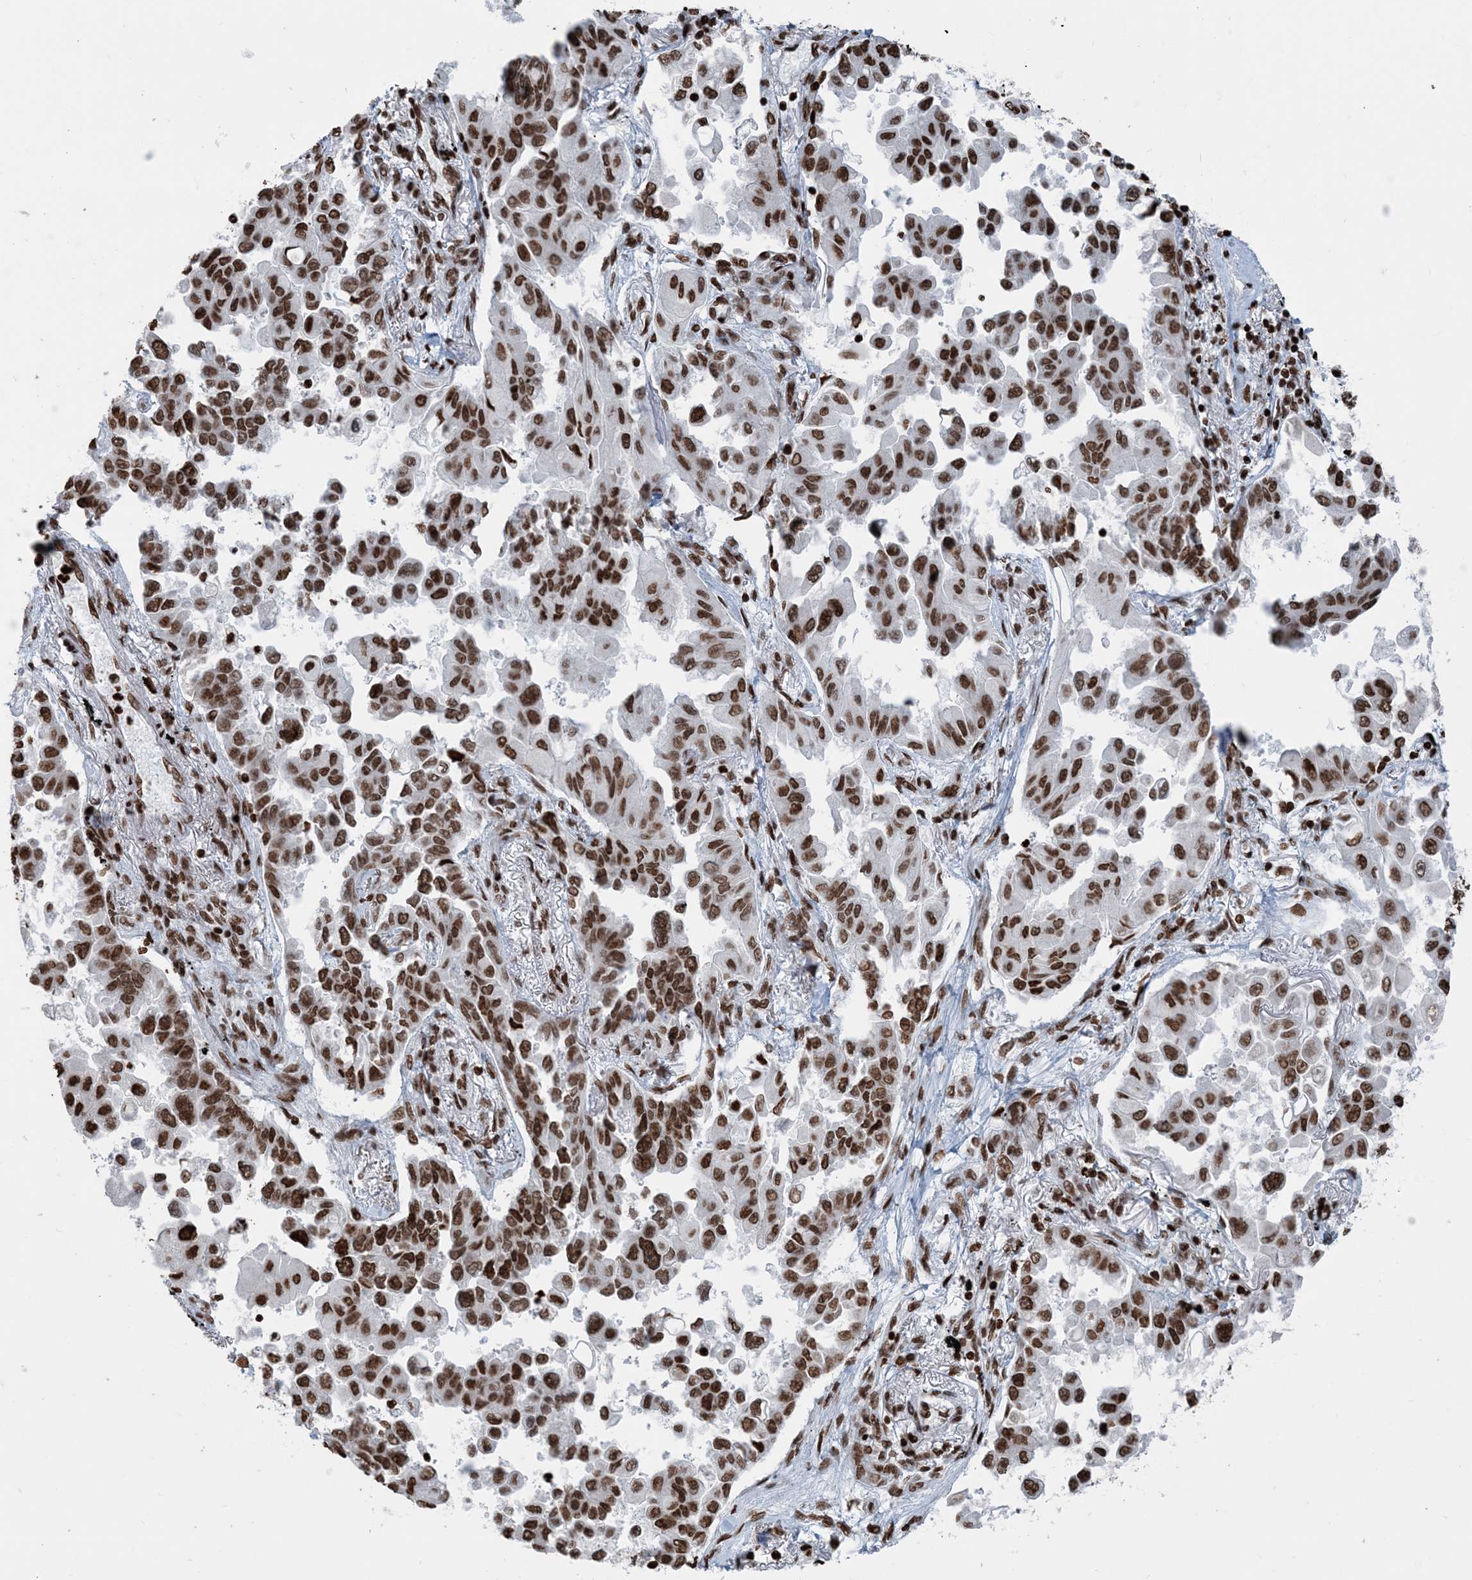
{"staining": {"intensity": "strong", "quantity": ">75%", "location": "nuclear"}, "tissue": "lung cancer", "cell_type": "Tumor cells", "image_type": "cancer", "snomed": [{"axis": "morphology", "description": "Adenocarcinoma, NOS"}, {"axis": "topography", "description": "Lung"}], "caption": "Protein staining by immunohistochemistry (IHC) exhibits strong nuclear expression in approximately >75% of tumor cells in lung adenocarcinoma.", "gene": "H3-3B", "patient": {"sex": "female", "age": 67}}